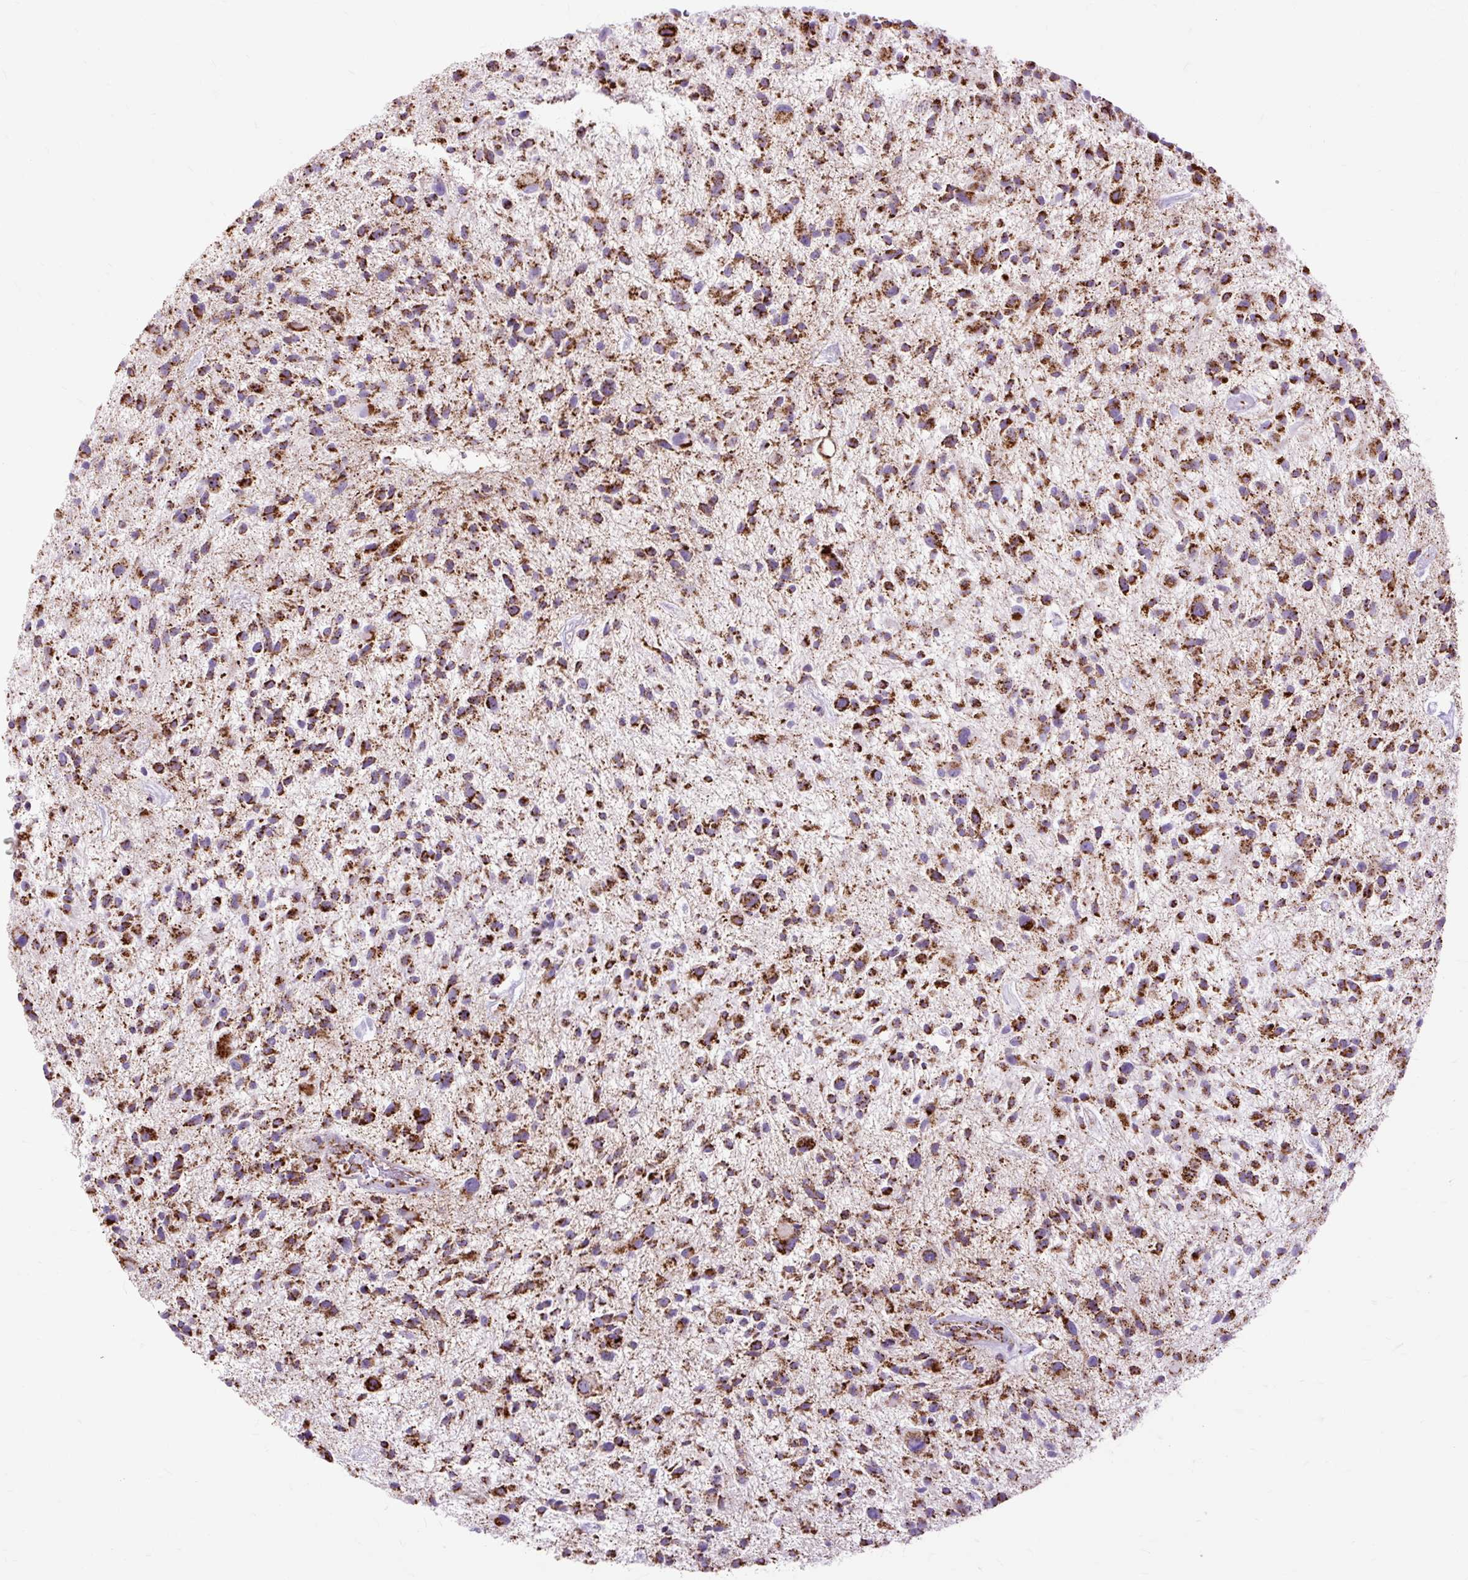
{"staining": {"intensity": "strong", "quantity": ">75%", "location": "cytoplasmic/membranous"}, "tissue": "glioma", "cell_type": "Tumor cells", "image_type": "cancer", "snomed": [{"axis": "morphology", "description": "Glioma, malignant, High grade"}, {"axis": "topography", "description": "Brain"}], "caption": "There is high levels of strong cytoplasmic/membranous positivity in tumor cells of malignant high-grade glioma, as demonstrated by immunohistochemical staining (brown color).", "gene": "DLAT", "patient": {"sex": "male", "age": 47}}